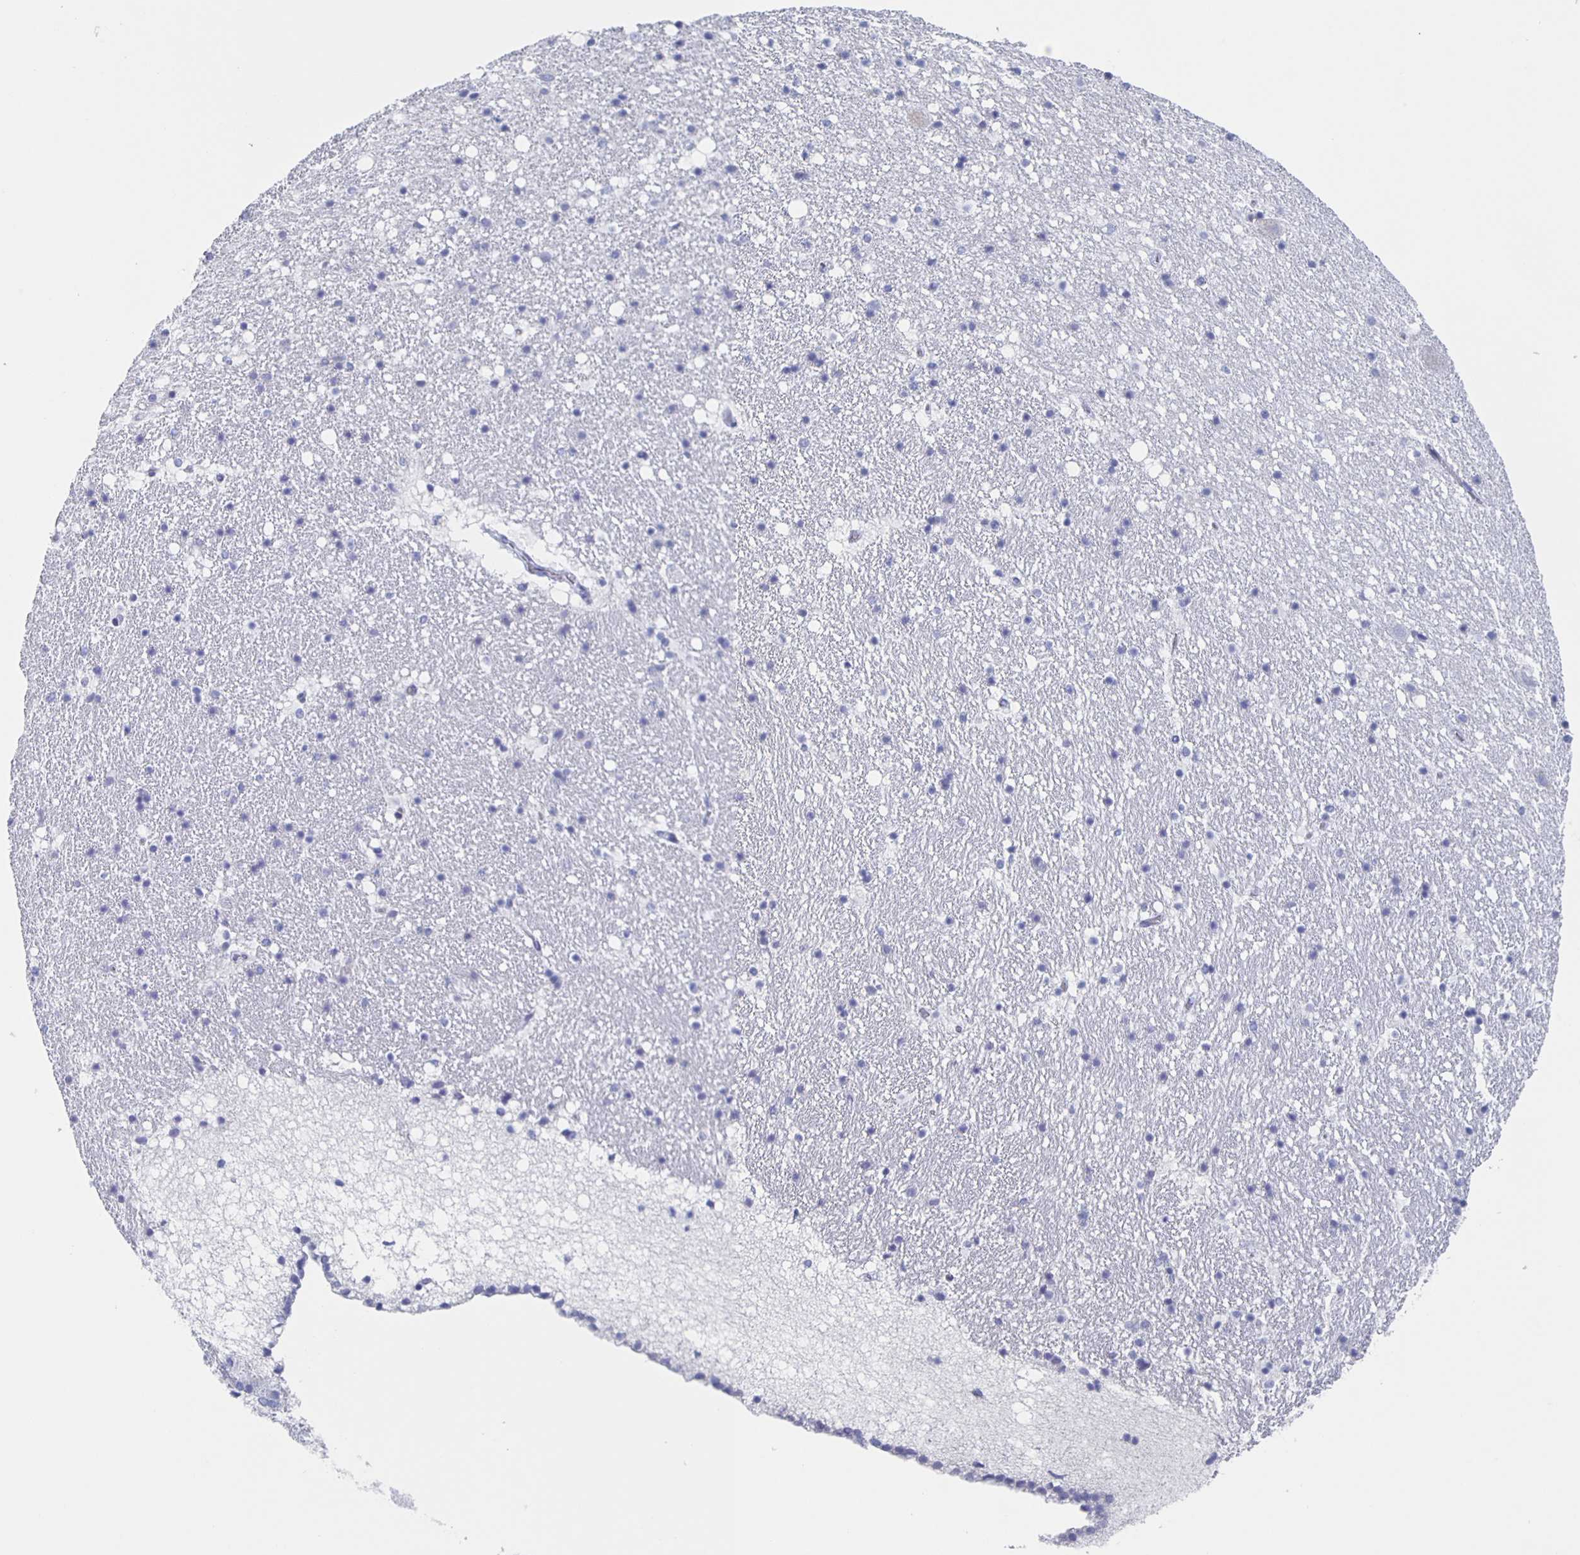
{"staining": {"intensity": "negative", "quantity": "none", "location": "none"}, "tissue": "hippocampus", "cell_type": "Glial cells", "image_type": "normal", "snomed": [{"axis": "morphology", "description": "Normal tissue, NOS"}, {"axis": "topography", "description": "Hippocampus"}], "caption": "Protein analysis of benign hippocampus displays no significant staining in glial cells.", "gene": "CCDC17", "patient": {"sex": "female", "age": 42}}